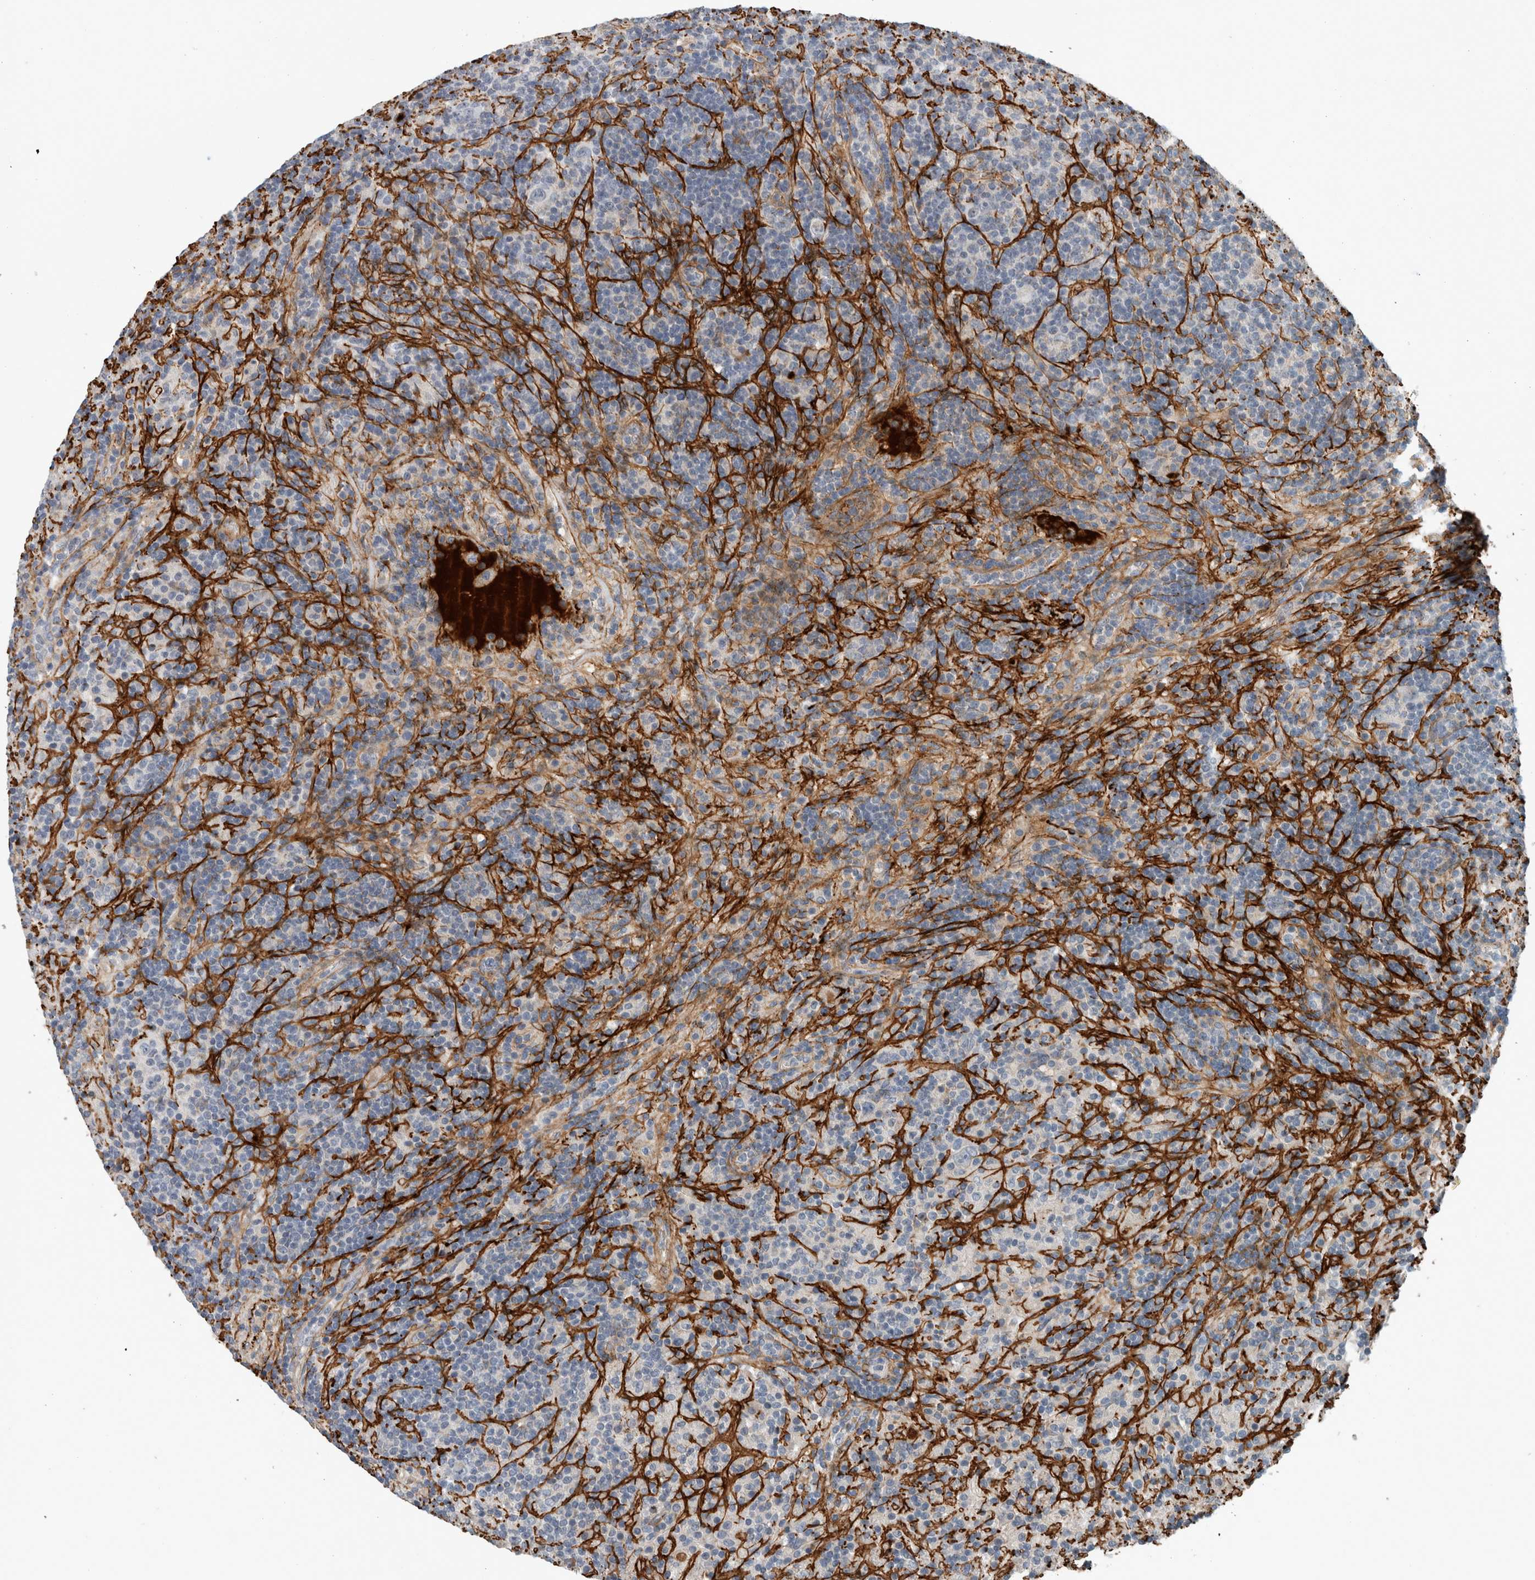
{"staining": {"intensity": "negative", "quantity": "none", "location": "none"}, "tissue": "lymphoma", "cell_type": "Tumor cells", "image_type": "cancer", "snomed": [{"axis": "morphology", "description": "Hodgkin's disease, NOS"}, {"axis": "topography", "description": "Lymph node"}], "caption": "Immunohistochemistry of human Hodgkin's disease demonstrates no staining in tumor cells. (DAB (3,3'-diaminobenzidine) IHC visualized using brightfield microscopy, high magnification).", "gene": "FN1", "patient": {"sex": "male", "age": 70}}